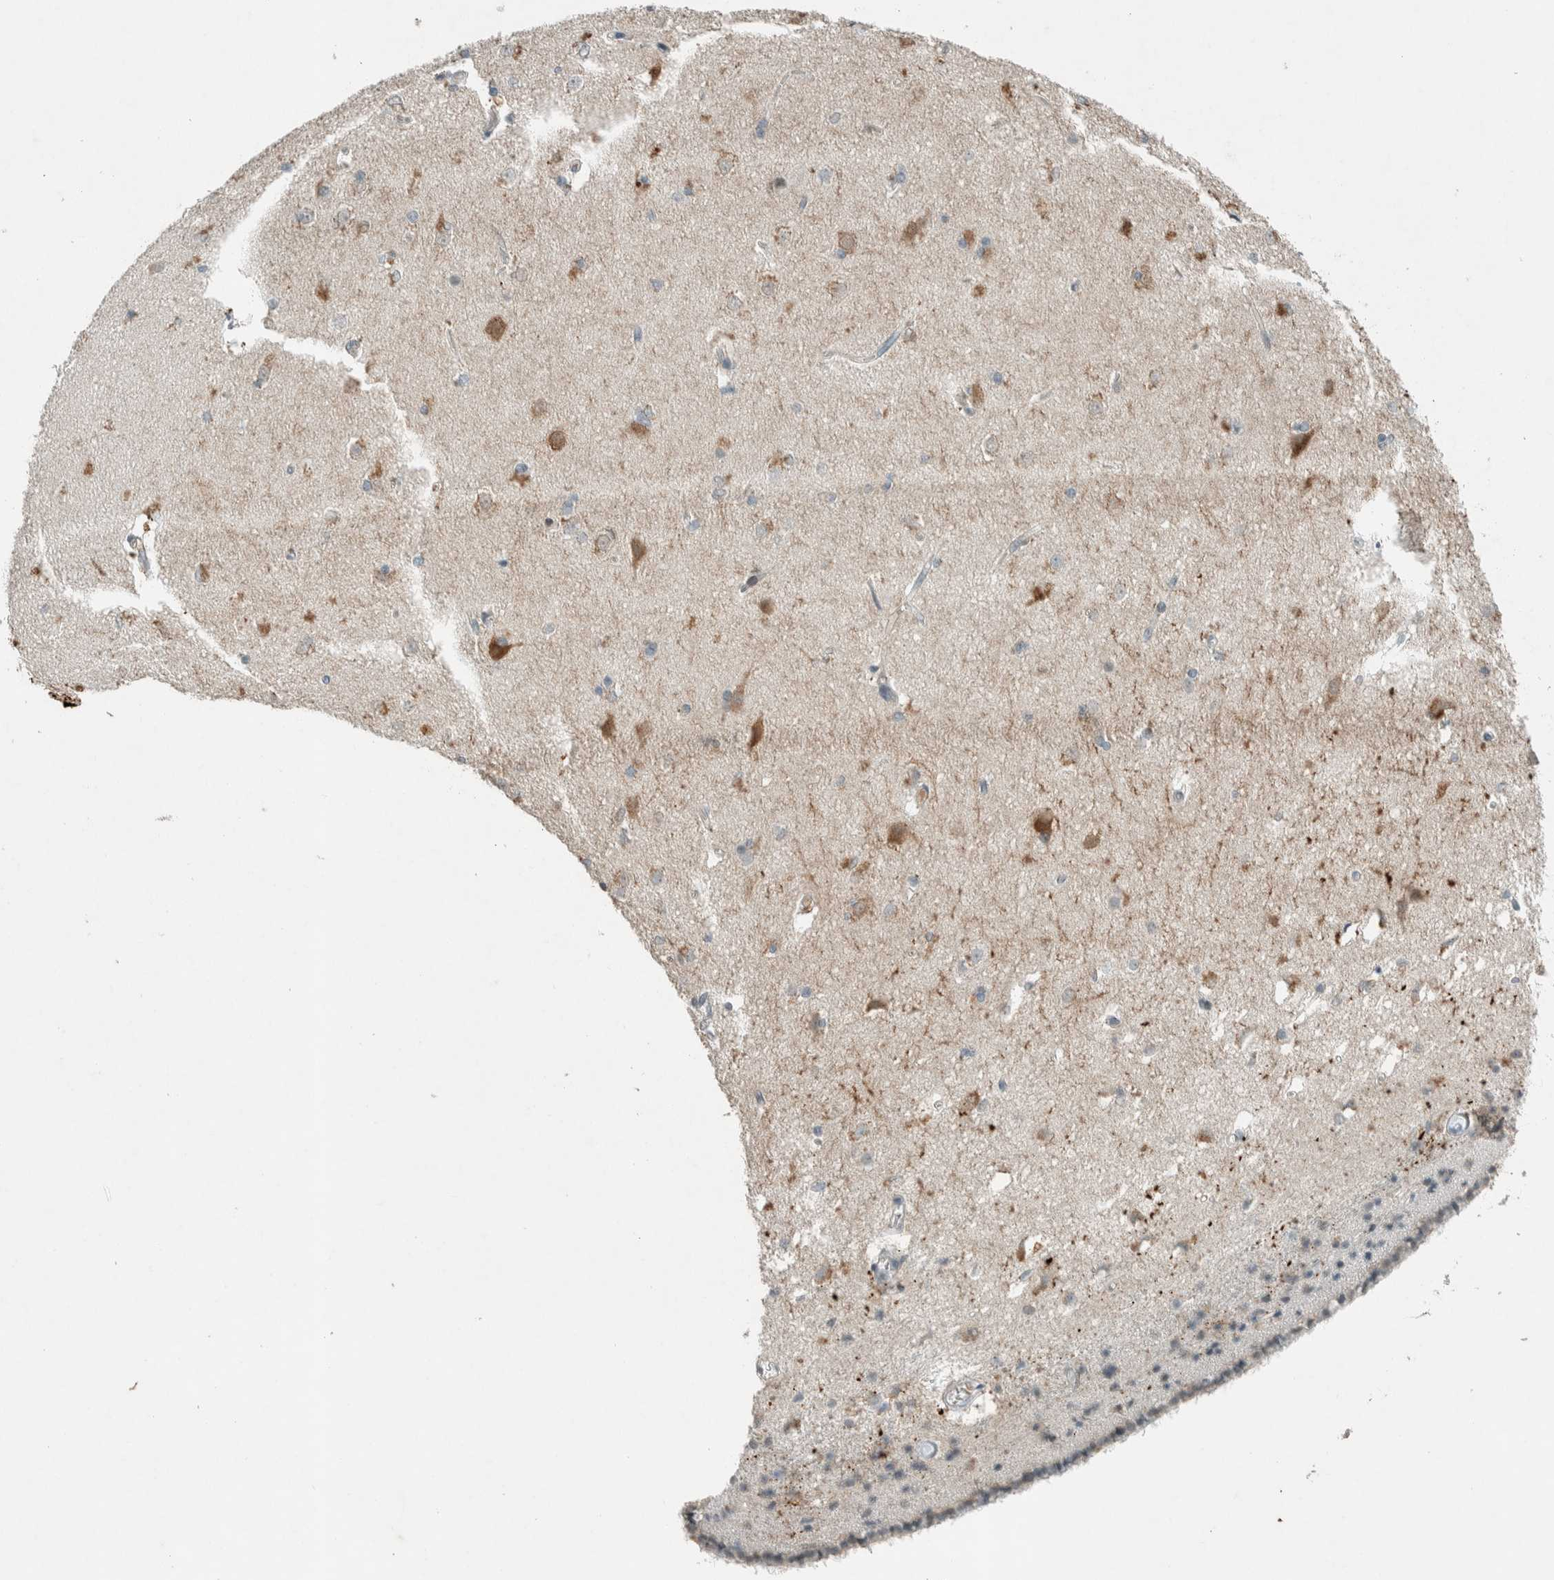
{"staining": {"intensity": "negative", "quantity": "none", "location": "none"}, "tissue": "caudate", "cell_type": "Glial cells", "image_type": "normal", "snomed": [{"axis": "morphology", "description": "Normal tissue, NOS"}, {"axis": "topography", "description": "Lateral ventricle wall"}], "caption": "The image demonstrates no staining of glial cells in benign caudate. (Immunohistochemistry (ihc), brightfield microscopy, high magnification).", "gene": "CERCAM", "patient": {"sex": "female", "age": 19}}